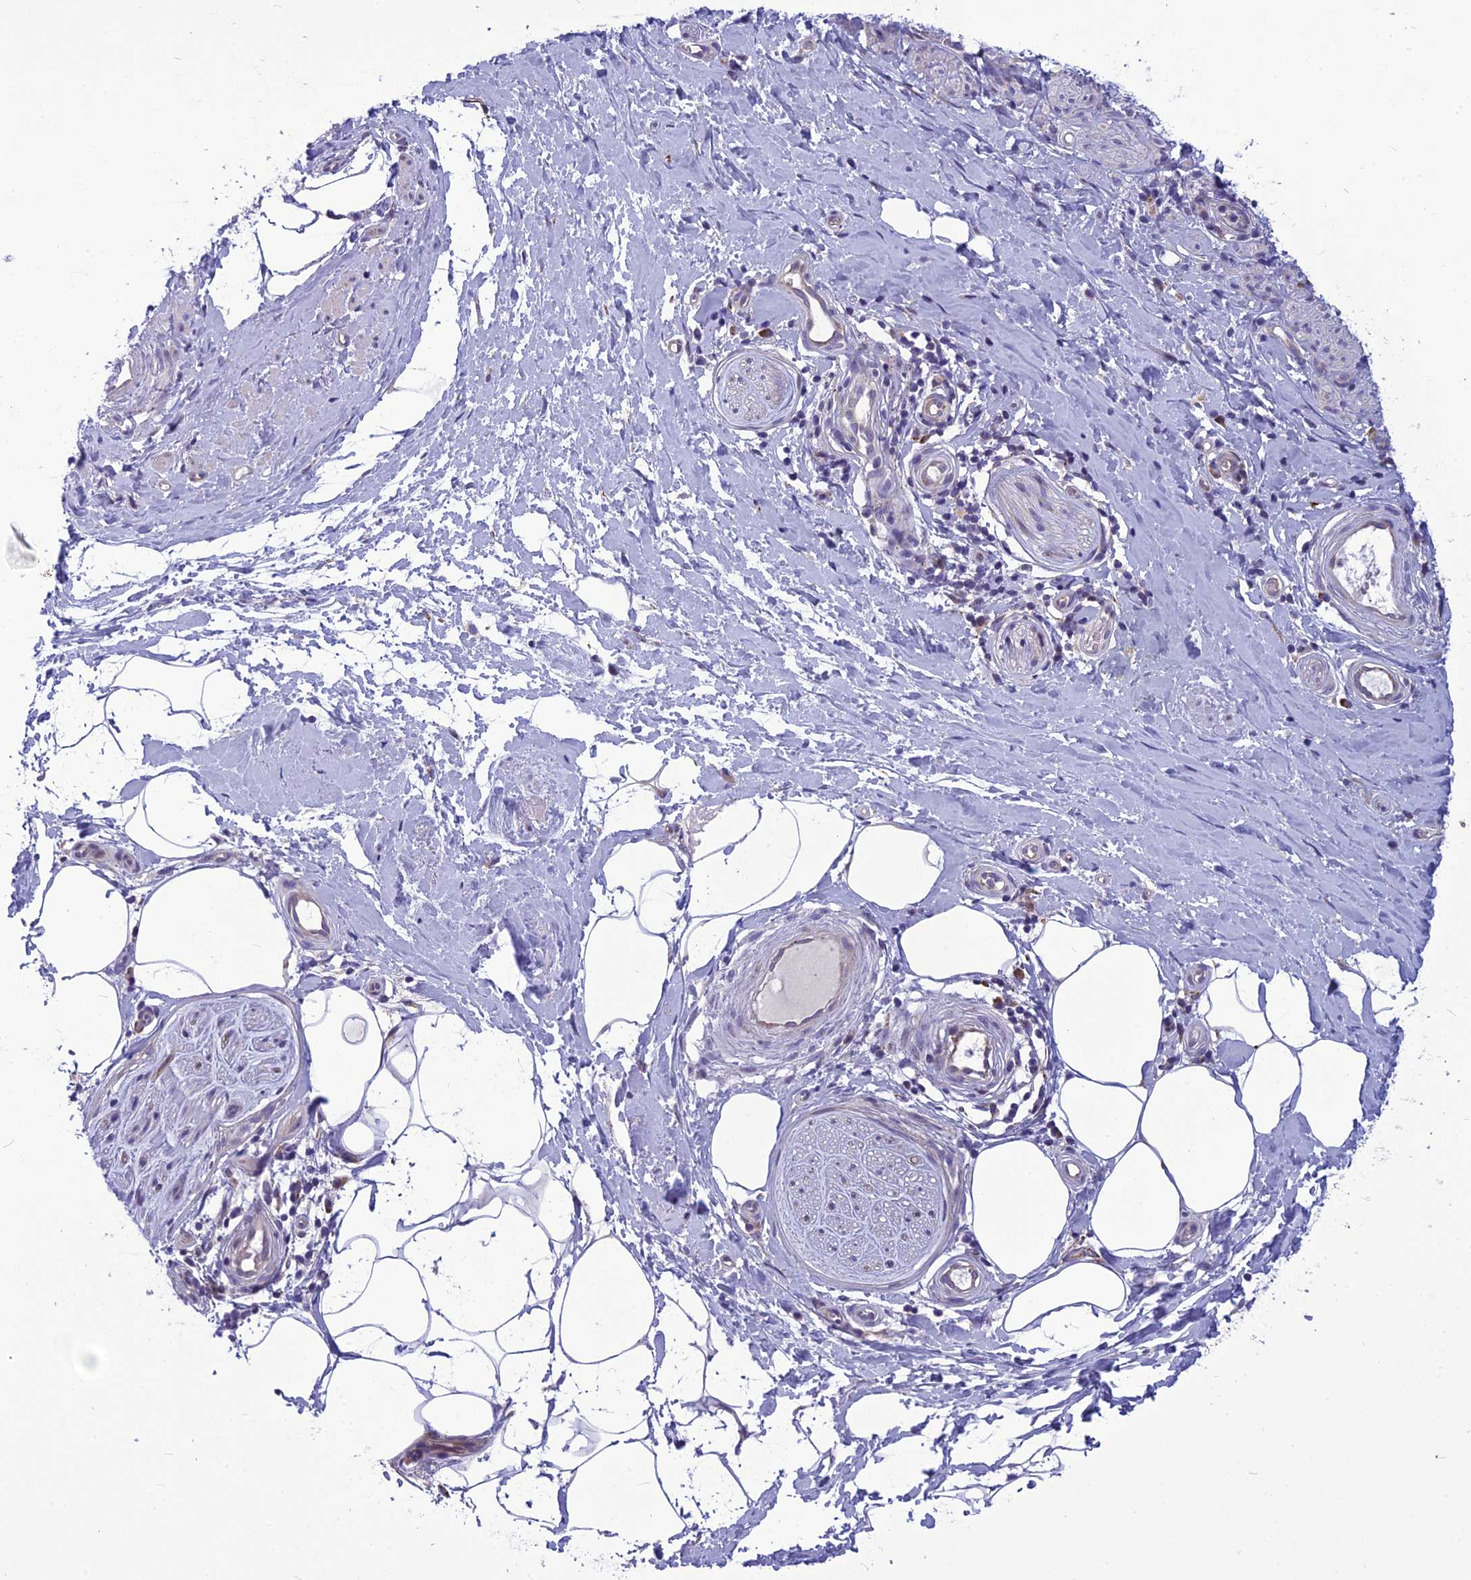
{"staining": {"intensity": "negative", "quantity": "none", "location": "none"}, "tissue": "adipose tissue", "cell_type": "Adipocytes", "image_type": "normal", "snomed": [{"axis": "morphology", "description": "Normal tissue, NOS"}, {"axis": "topography", "description": "Soft tissue"}, {"axis": "topography", "description": "Adipose tissue"}, {"axis": "topography", "description": "Vascular tissue"}, {"axis": "topography", "description": "Peripheral nerve tissue"}], "caption": "DAB immunohistochemical staining of normal adipose tissue displays no significant positivity in adipocytes.", "gene": "PSMF1", "patient": {"sex": "male", "age": 74}}